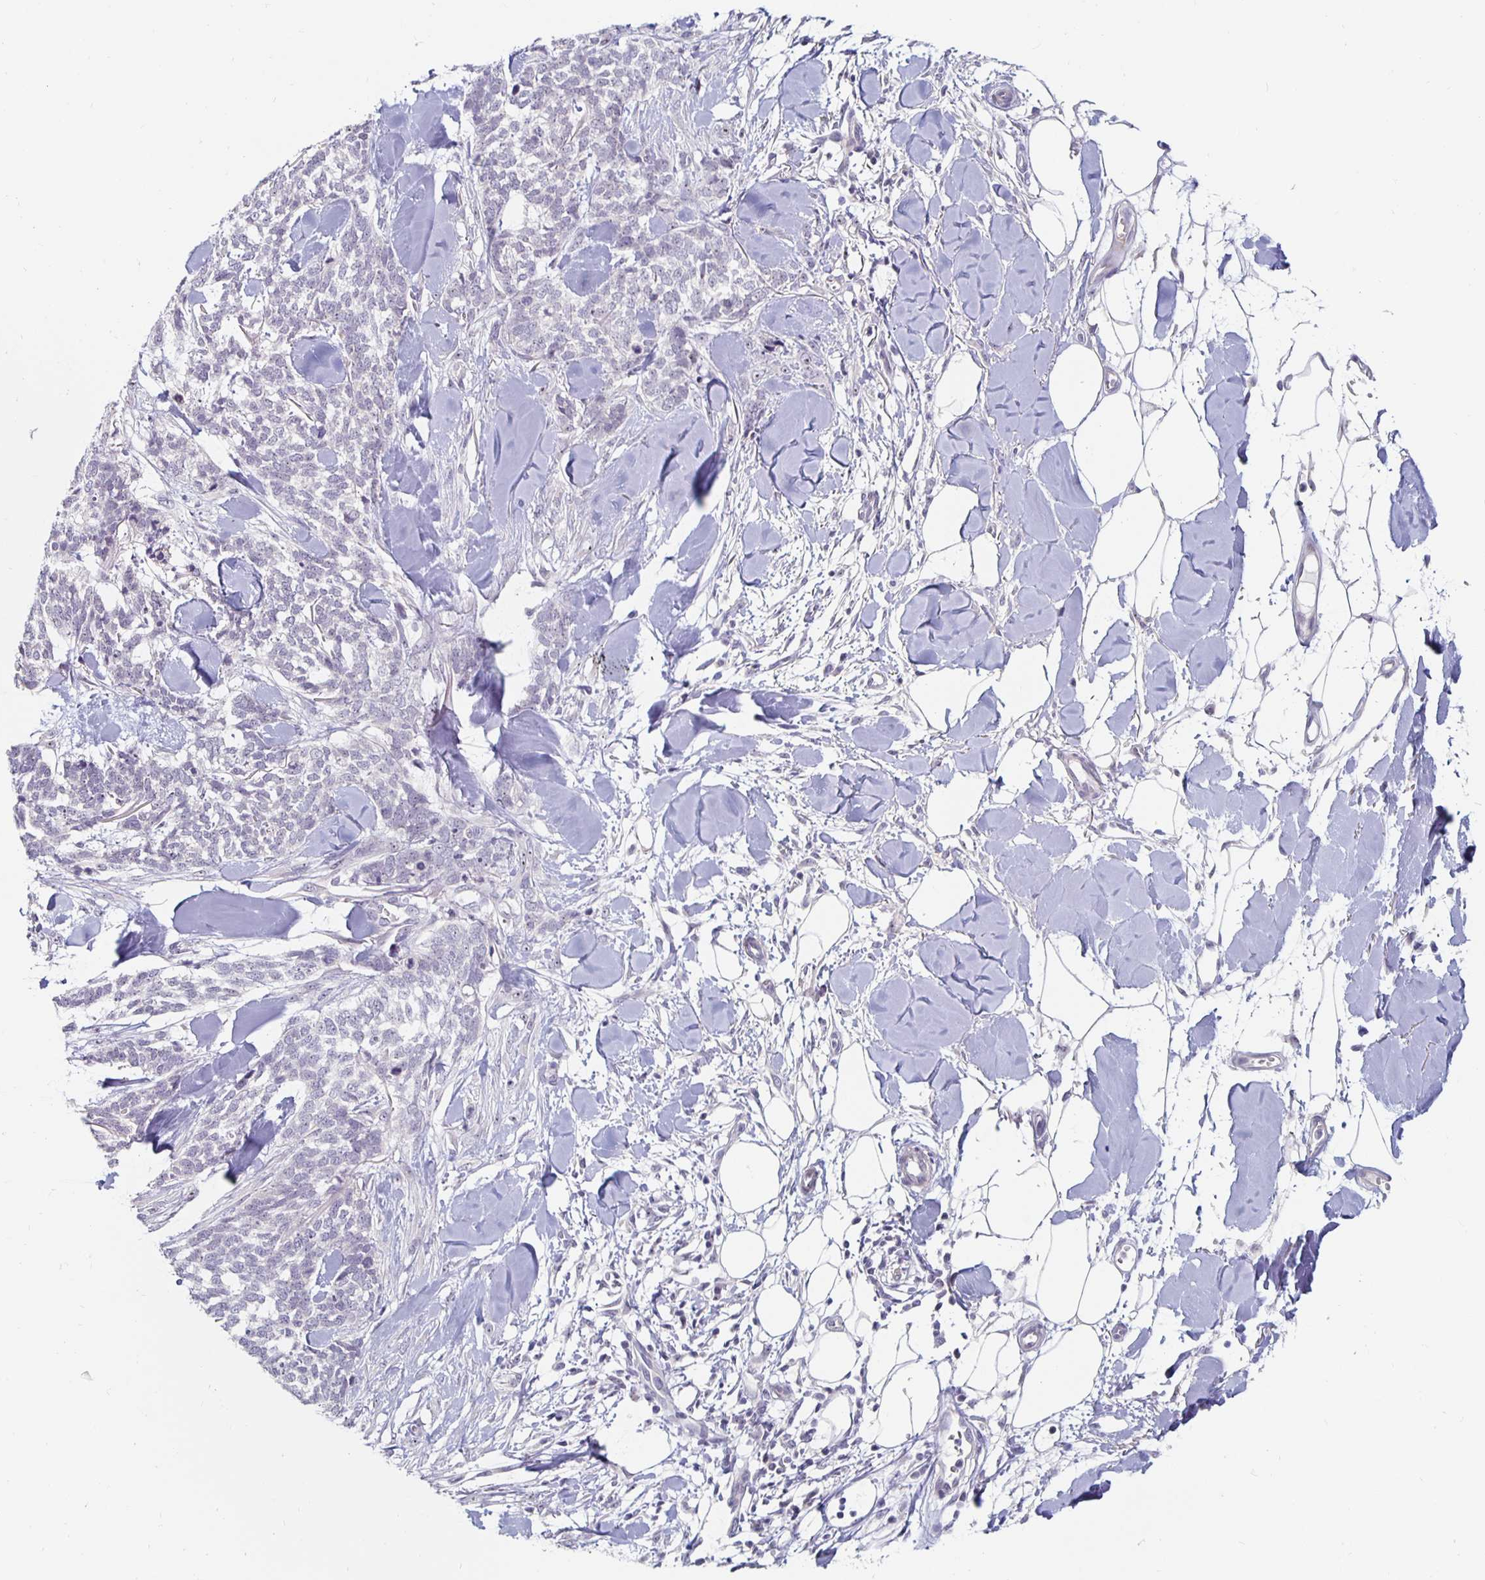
{"staining": {"intensity": "negative", "quantity": "none", "location": "none"}, "tissue": "skin cancer", "cell_type": "Tumor cells", "image_type": "cancer", "snomed": [{"axis": "morphology", "description": "Basal cell carcinoma"}, {"axis": "topography", "description": "Skin"}], "caption": "The immunohistochemistry image has no significant positivity in tumor cells of skin basal cell carcinoma tissue.", "gene": "NUP85", "patient": {"sex": "female", "age": 59}}